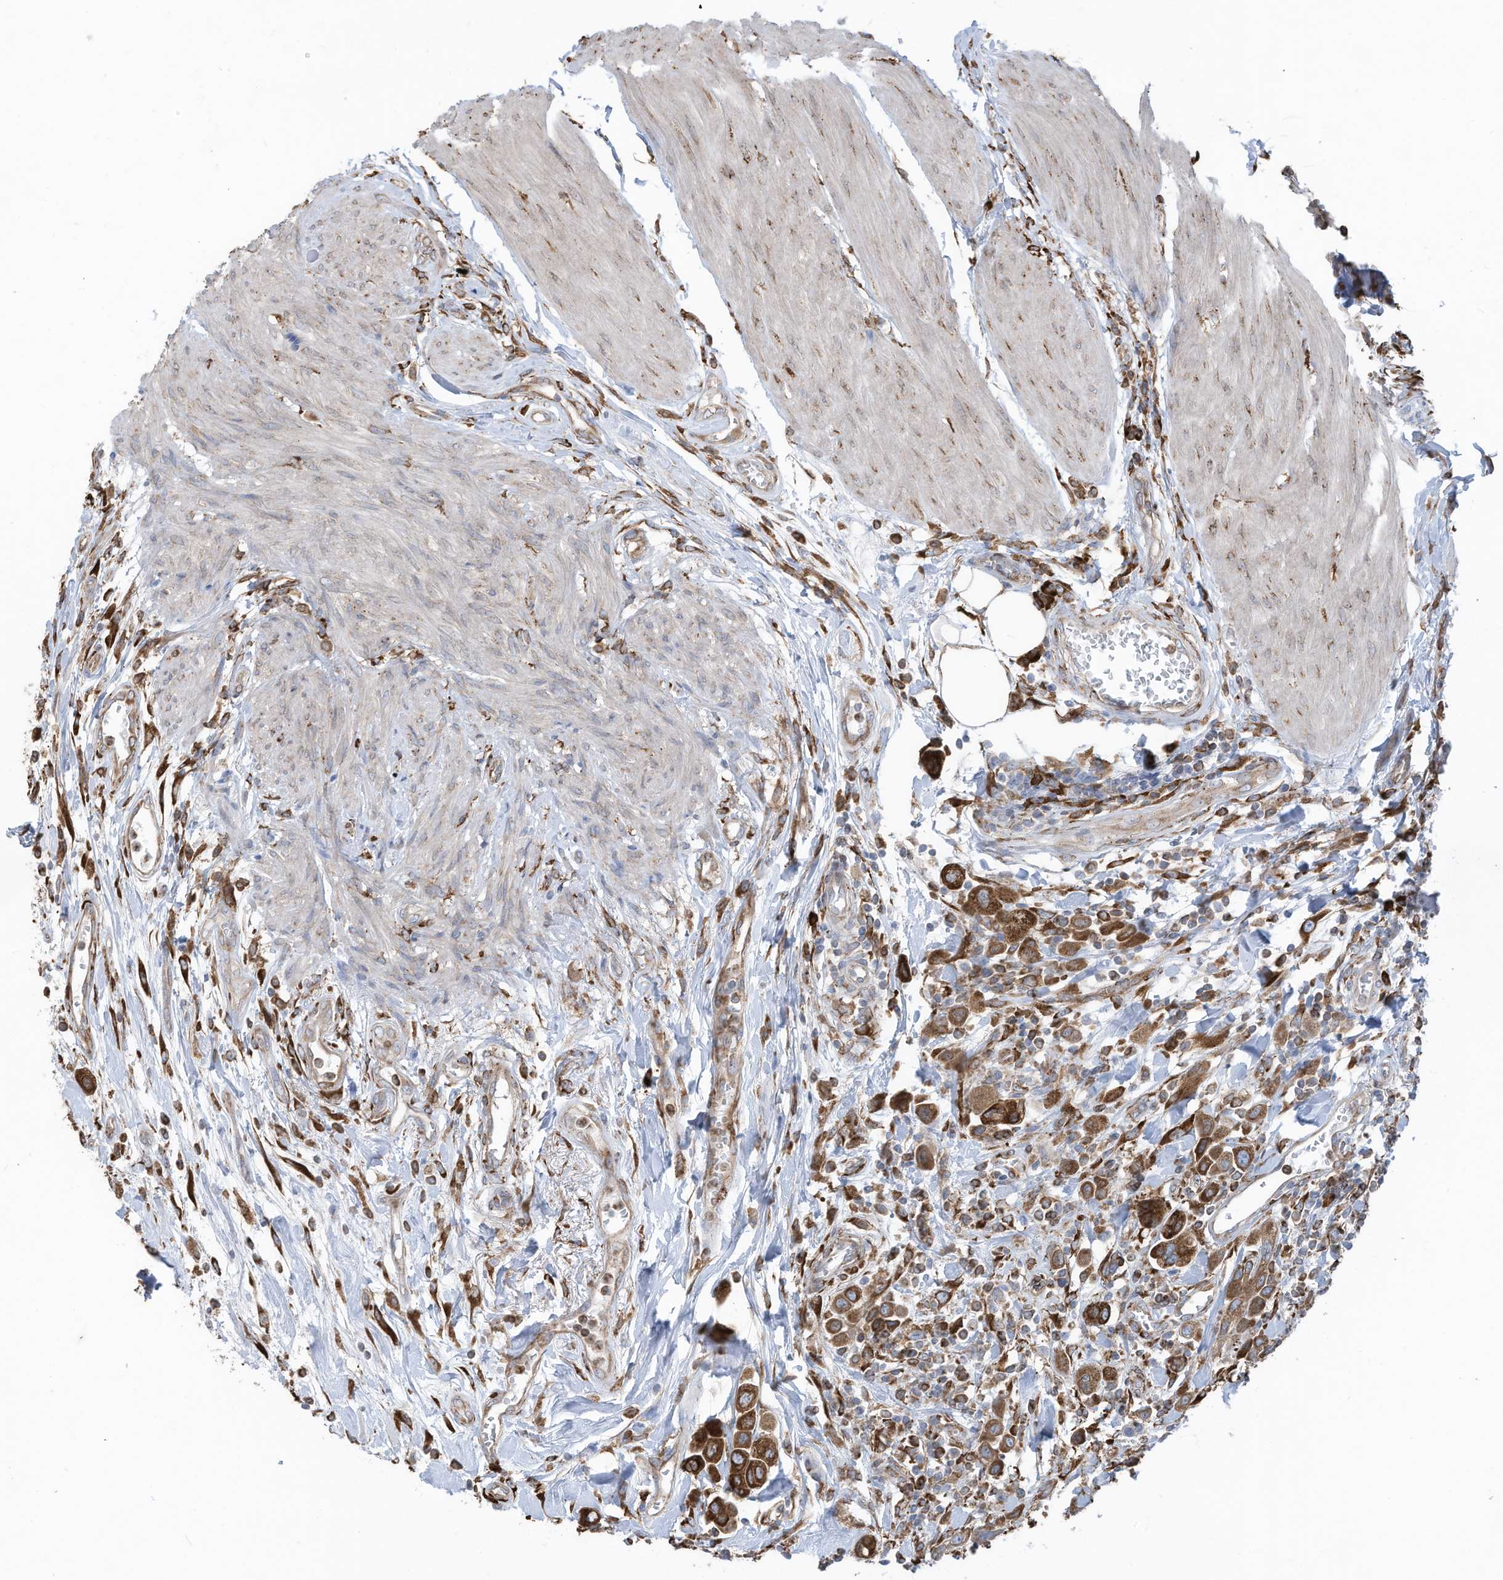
{"staining": {"intensity": "strong", "quantity": ">75%", "location": "cytoplasmic/membranous"}, "tissue": "urothelial cancer", "cell_type": "Tumor cells", "image_type": "cancer", "snomed": [{"axis": "morphology", "description": "Urothelial carcinoma, High grade"}, {"axis": "topography", "description": "Urinary bladder"}], "caption": "Protein staining of urothelial carcinoma (high-grade) tissue exhibits strong cytoplasmic/membranous positivity in approximately >75% of tumor cells.", "gene": "ZNF354C", "patient": {"sex": "male", "age": 50}}